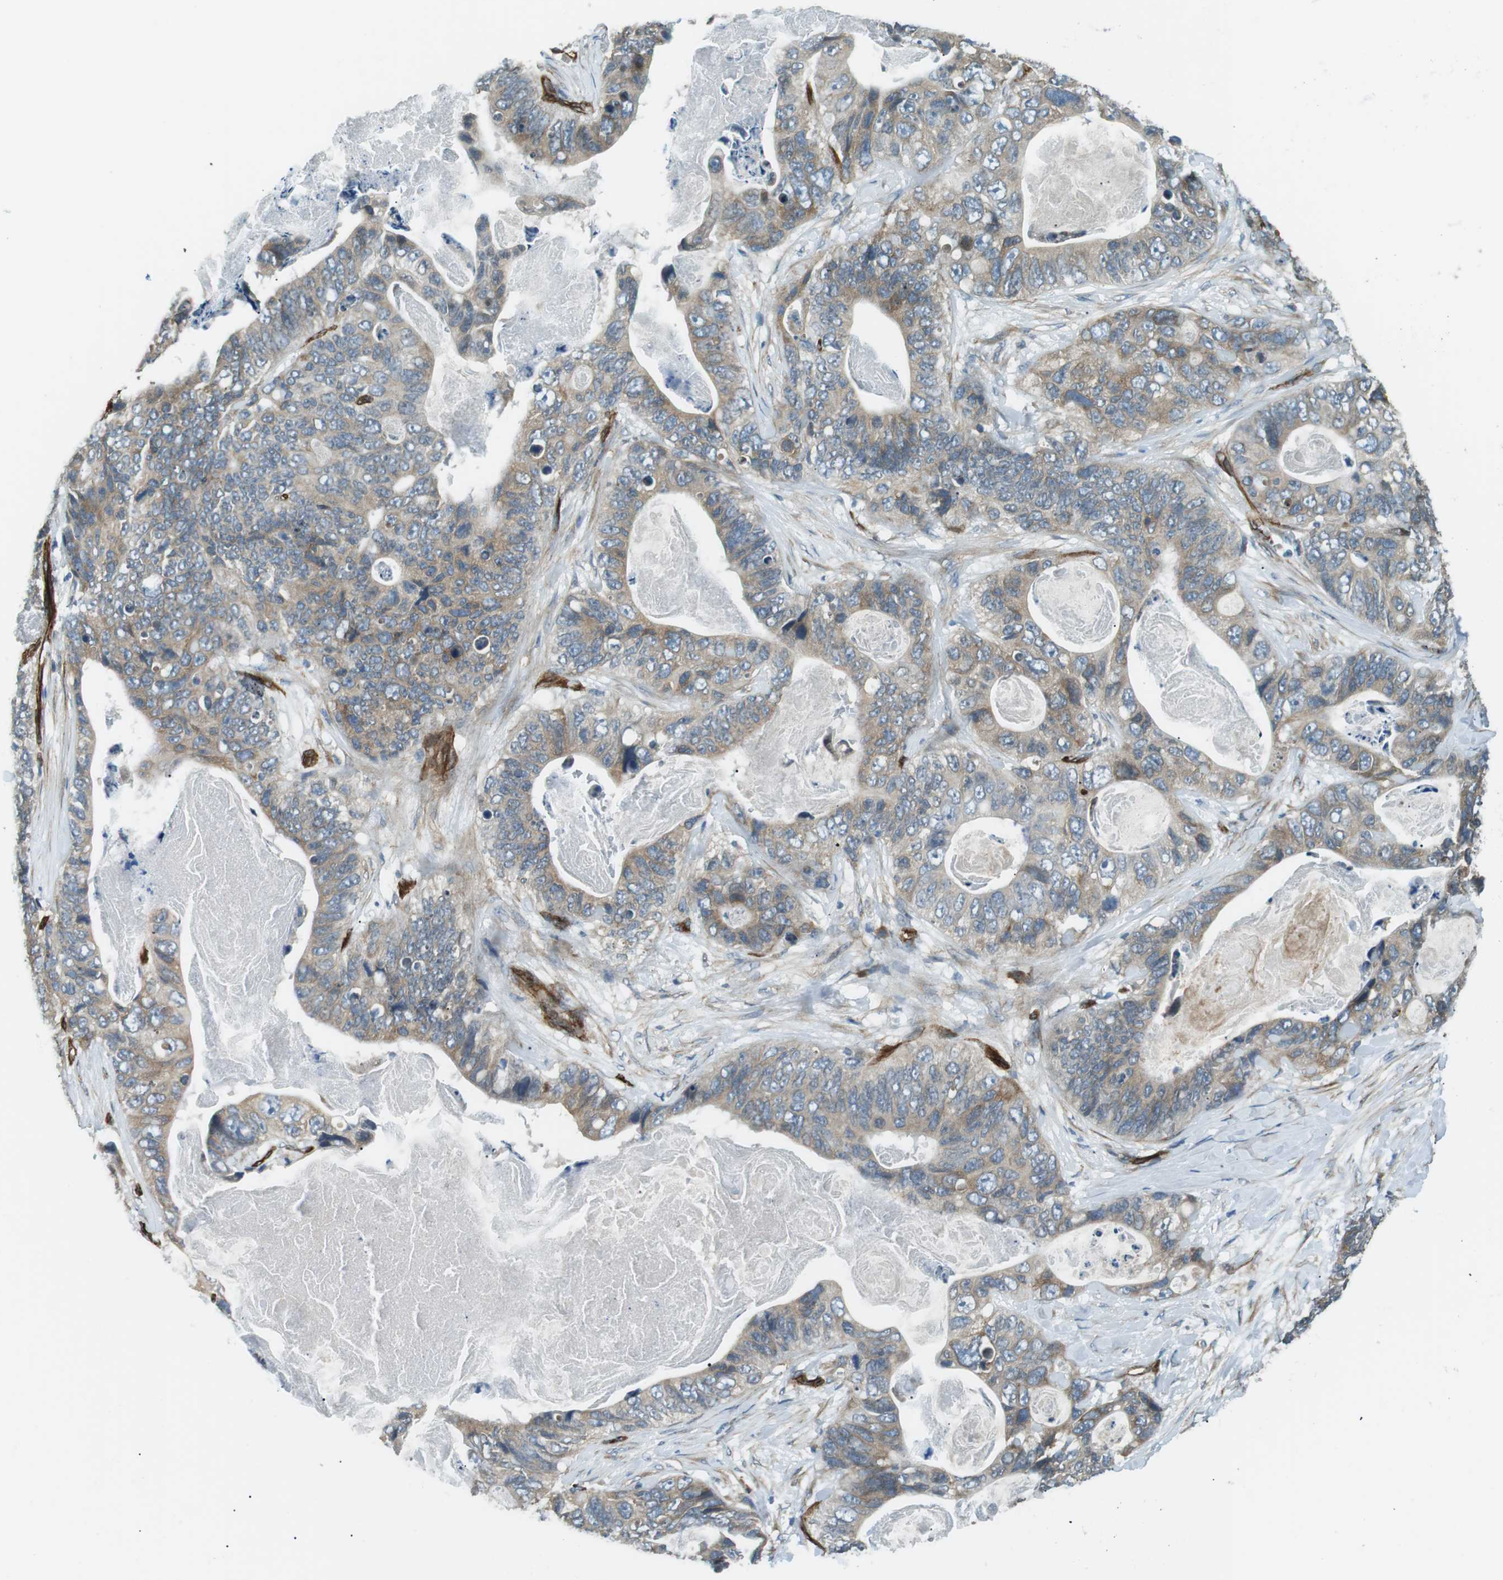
{"staining": {"intensity": "weak", "quantity": "25%-75%", "location": "cytoplasmic/membranous"}, "tissue": "stomach cancer", "cell_type": "Tumor cells", "image_type": "cancer", "snomed": [{"axis": "morphology", "description": "Adenocarcinoma, NOS"}, {"axis": "topography", "description": "Stomach"}], "caption": "There is low levels of weak cytoplasmic/membranous expression in tumor cells of stomach cancer, as demonstrated by immunohistochemical staining (brown color).", "gene": "ODR4", "patient": {"sex": "female", "age": 89}}